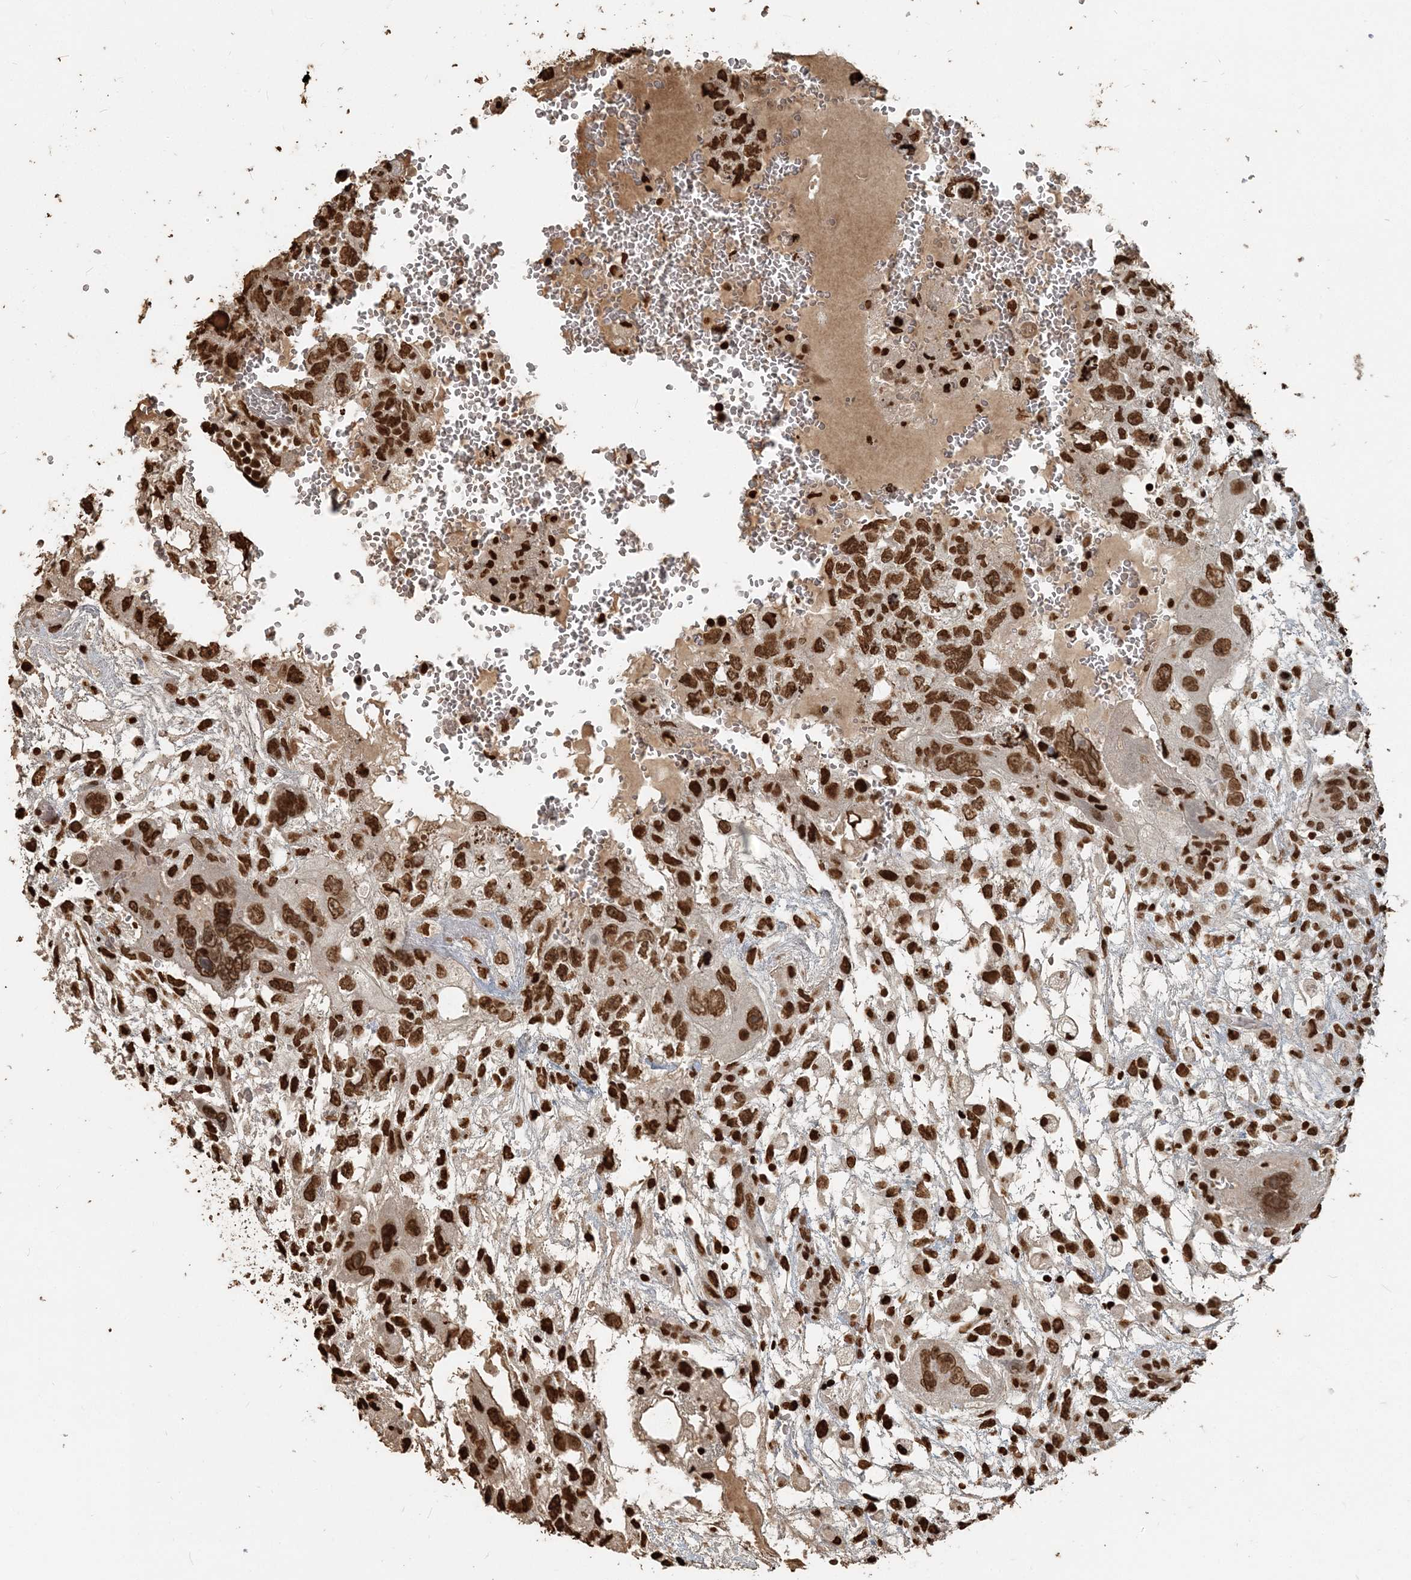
{"staining": {"intensity": "strong", "quantity": ">75%", "location": "nuclear"}, "tissue": "testis cancer", "cell_type": "Tumor cells", "image_type": "cancer", "snomed": [{"axis": "morphology", "description": "Carcinoma, Embryonal, NOS"}, {"axis": "topography", "description": "Testis"}], "caption": "The histopathology image demonstrates a brown stain indicating the presence of a protein in the nuclear of tumor cells in testis embryonal carcinoma. (DAB IHC, brown staining for protein, blue staining for nuclei).", "gene": "H3-3B", "patient": {"sex": "male", "age": 36}}